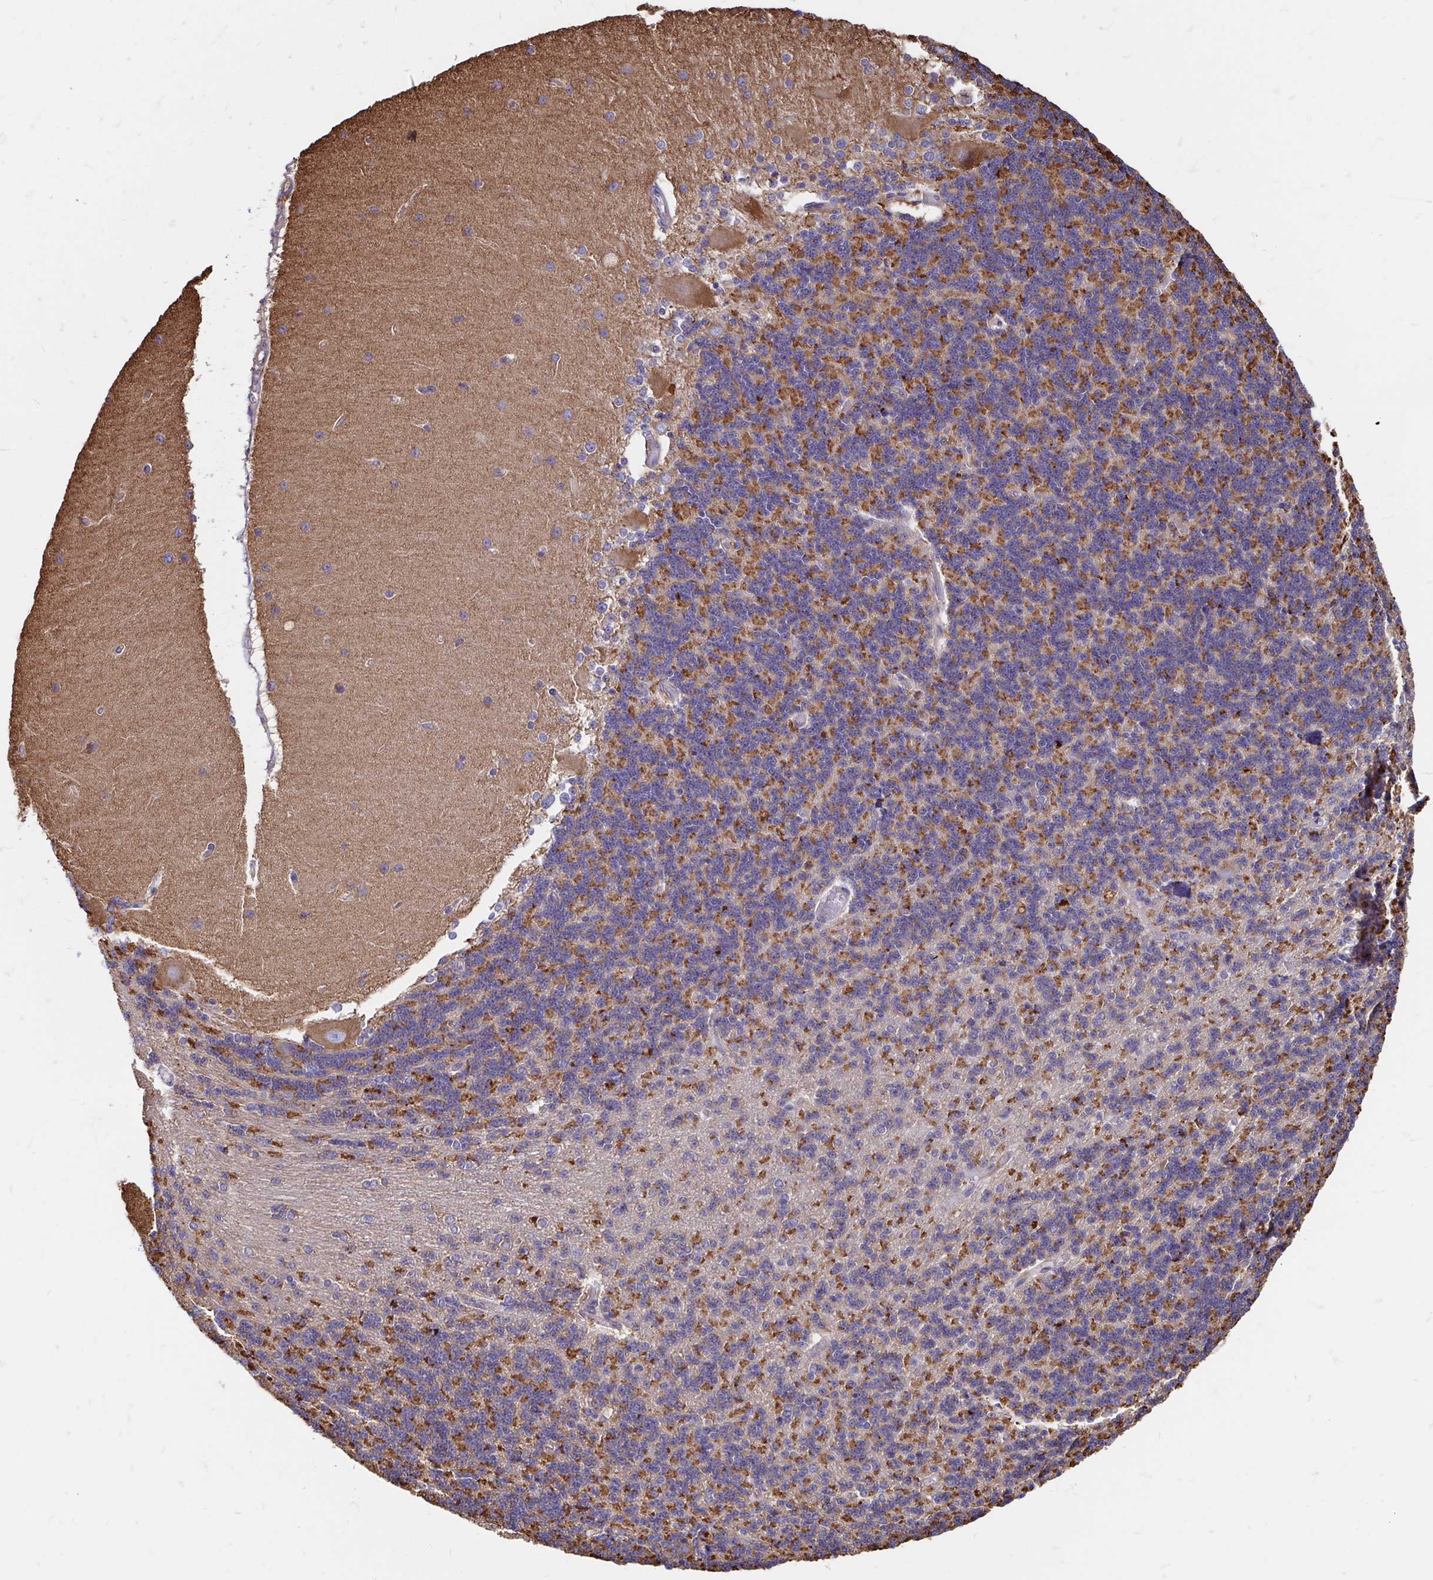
{"staining": {"intensity": "moderate", "quantity": ">75%", "location": "cytoplasmic/membranous"}, "tissue": "cerebellum", "cell_type": "Cells in granular layer", "image_type": "normal", "snomed": [{"axis": "morphology", "description": "Normal tissue, NOS"}, {"axis": "topography", "description": "Cerebellum"}], "caption": "Normal cerebellum reveals moderate cytoplasmic/membranous positivity in approximately >75% of cells in granular layer, visualized by immunohistochemistry.", "gene": "CLTC", "patient": {"sex": "female", "age": 54}}